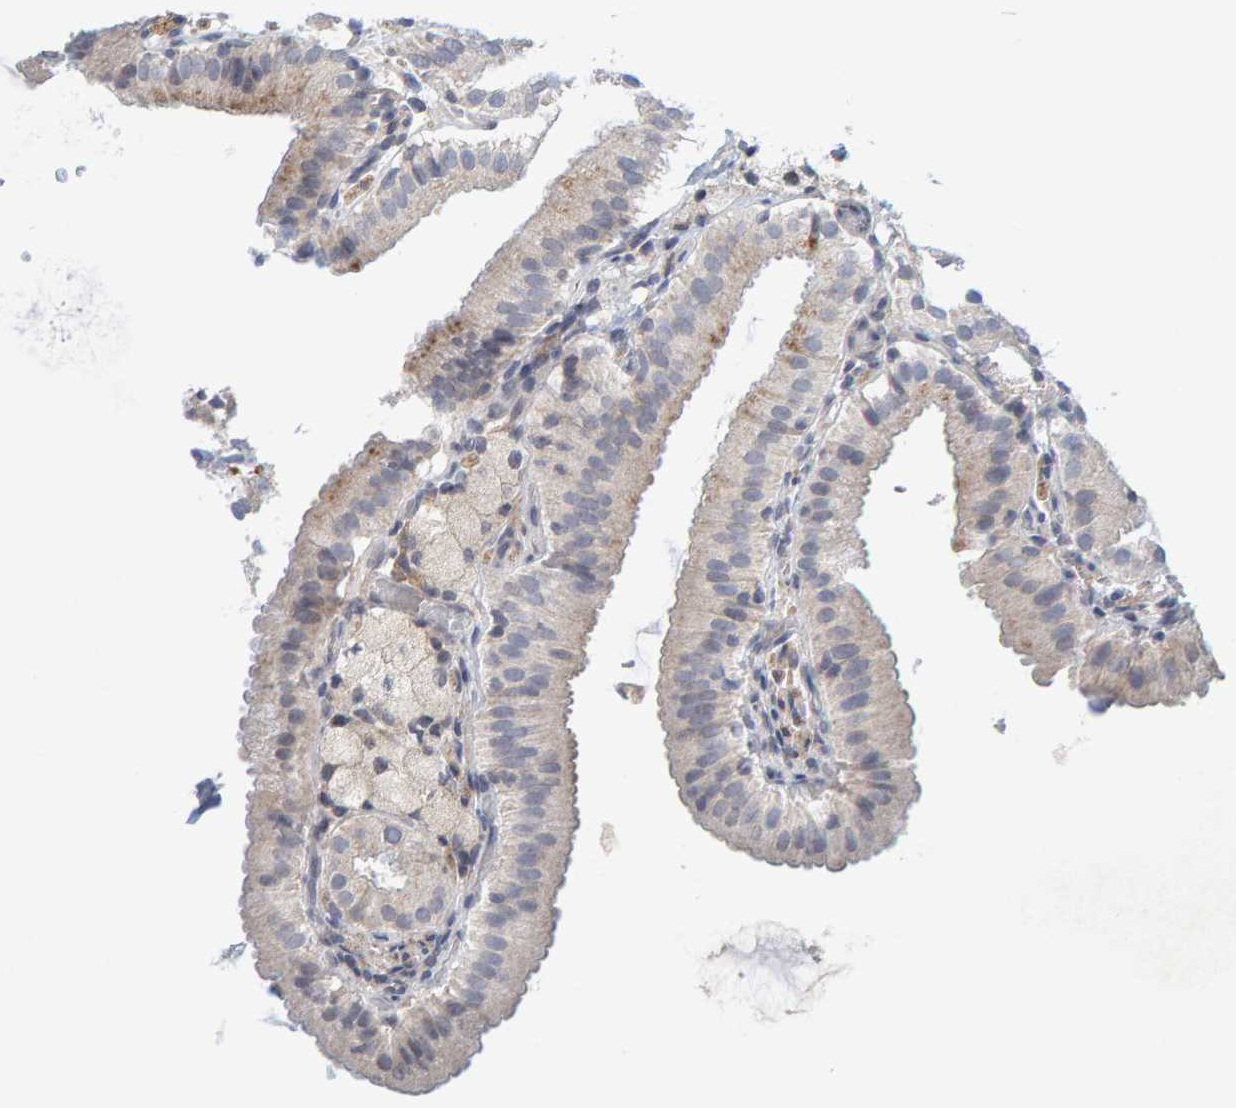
{"staining": {"intensity": "negative", "quantity": "none", "location": "none"}, "tissue": "gallbladder", "cell_type": "Glandular cells", "image_type": "normal", "snomed": [{"axis": "morphology", "description": "Normal tissue, NOS"}, {"axis": "topography", "description": "Gallbladder"}], "caption": "Immunohistochemistry (IHC) micrograph of unremarkable gallbladder: human gallbladder stained with DAB (3,3'-diaminobenzidine) displays no significant protein expression in glandular cells. The staining was performed using DAB to visualize the protein expression in brown, while the nuclei were stained in blue with hematoxylin (Magnification: 20x).", "gene": "CDH2", "patient": {"sex": "male", "age": 54}}